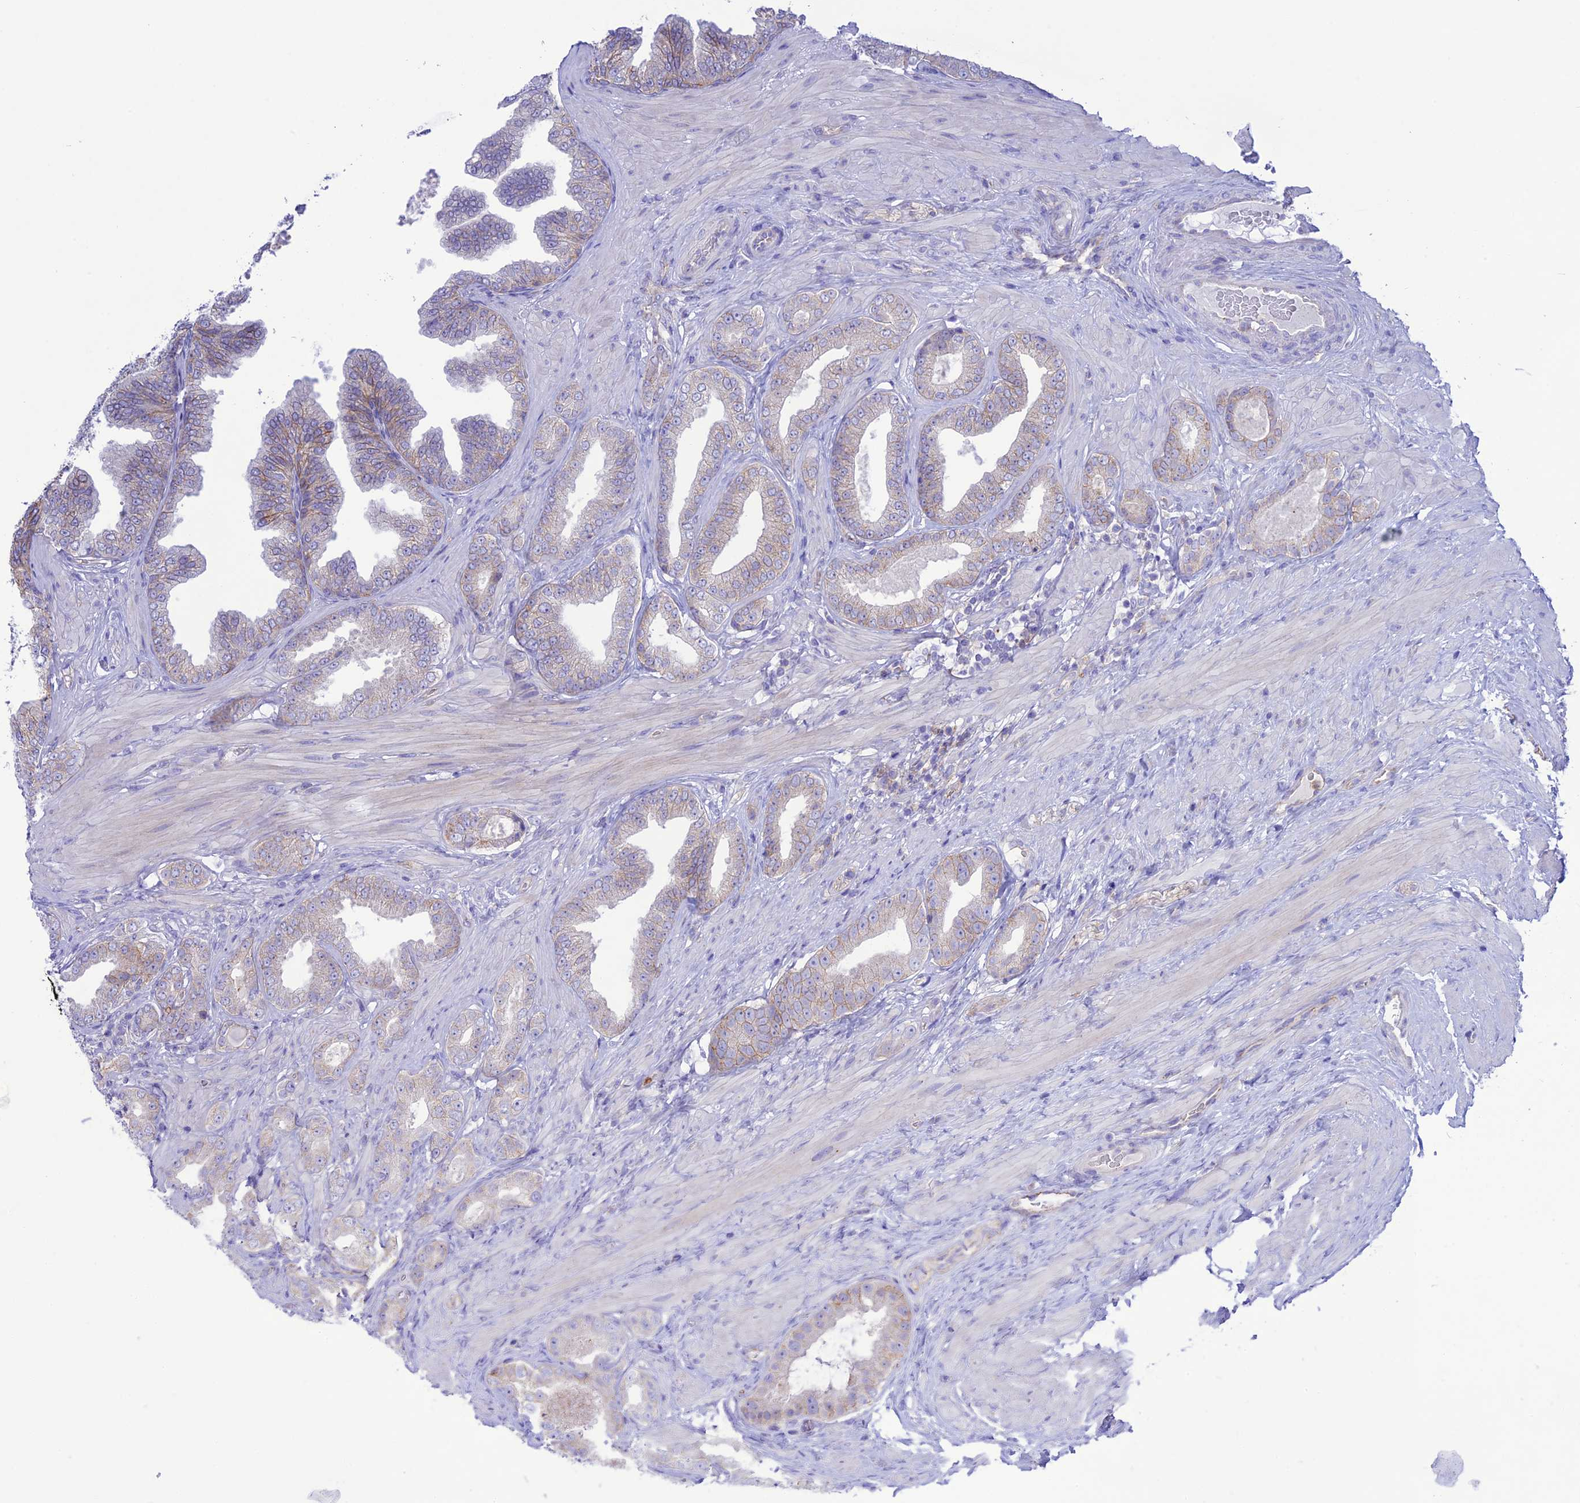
{"staining": {"intensity": "weak", "quantity": "<25%", "location": "cytoplasmic/membranous"}, "tissue": "prostate cancer", "cell_type": "Tumor cells", "image_type": "cancer", "snomed": [{"axis": "morphology", "description": "Adenocarcinoma, Low grade"}, {"axis": "topography", "description": "Prostate"}], "caption": "The immunohistochemistry image has no significant expression in tumor cells of prostate cancer (adenocarcinoma (low-grade)) tissue.", "gene": "CHSY3", "patient": {"sex": "male", "age": 63}}